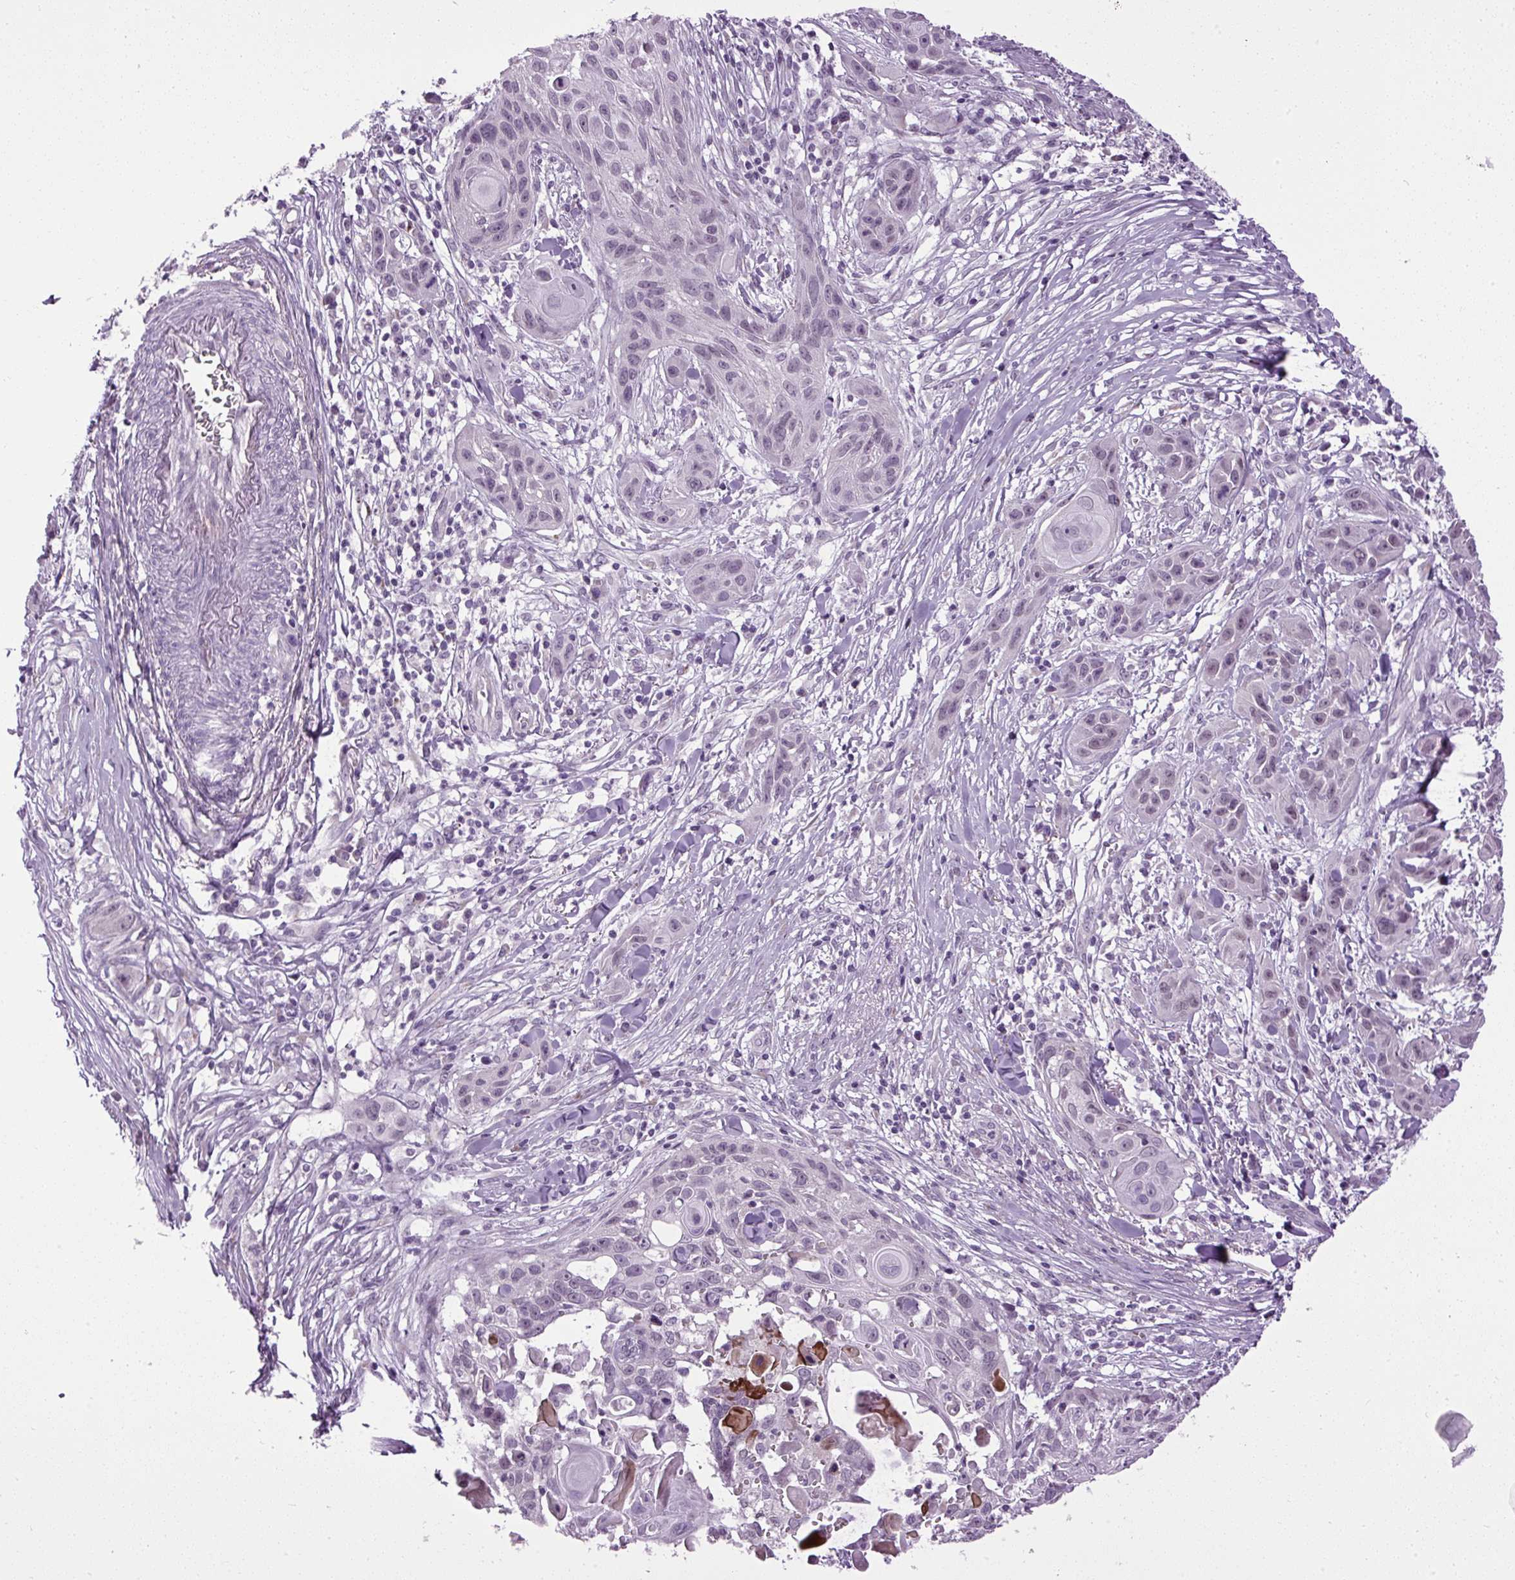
{"staining": {"intensity": "weak", "quantity": "<25%", "location": "nuclear"}, "tissue": "skin cancer", "cell_type": "Tumor cells", "image_type": "cancer", "snomed": [{"axis": "morphology", "description": "Squamous cell carcinoma, NOS"}, {"axis": "topography", "description": "Skin"}, {"axis": "topography", "description": "Vulva"}], "caption": "A histopathology image of skin cancer (squamous cell carcinoma) stained for a protein exhibits no brown staining in tumor cells.", "gene": "A1CF", "patient": {"sex": "female", "age": 83}}